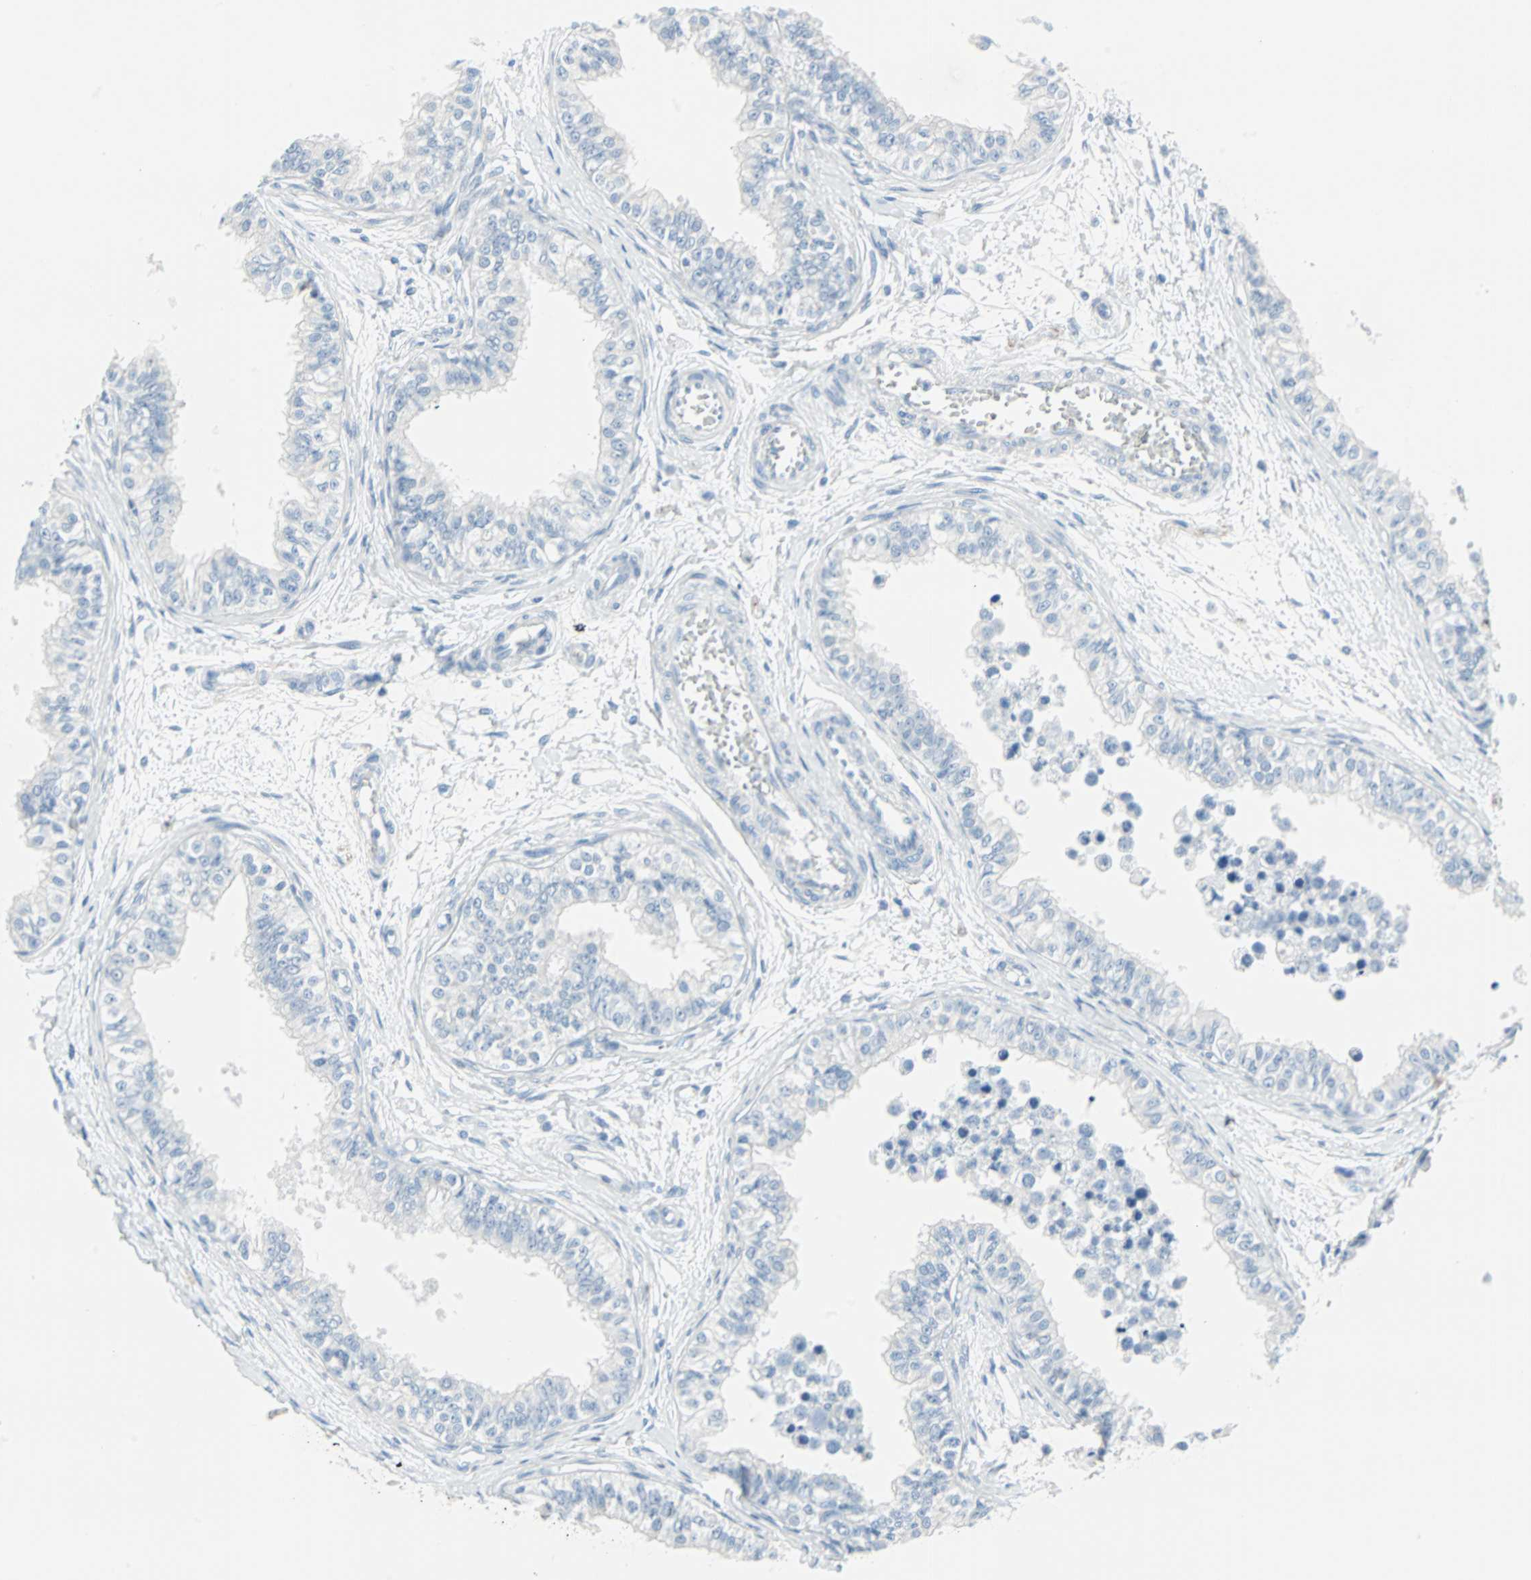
{"staining": {"intensity": "negative", "quantity": "none", "location": "none"}, "tissue": "epididymis", "cell_type": "Glandular cells", "image_type": "normal", "snomed": [{"axis": "morphology", "description": "Normal tissue, NOS"}, {"axis": "morphology", "description": "Adenocarcinoma, metastatic, NOS"}, {"axis": "topography", "description": "Testis"}, {"axis": "topography", "description": "Epididymis"}], "caption": "Immunohistochemistry histopathology image of benign epididymis: epididymis stained with DAB (3,3'-diaminobenzidine) reveals no significant protein expression in glandular cells. (DAB (3,3'-diaminobenzidine) immunohistochemistry visualized using brightfield microscopy, high magnification).", "gene": "STX1A", "patient": {"sex": "male", "age": 26}}